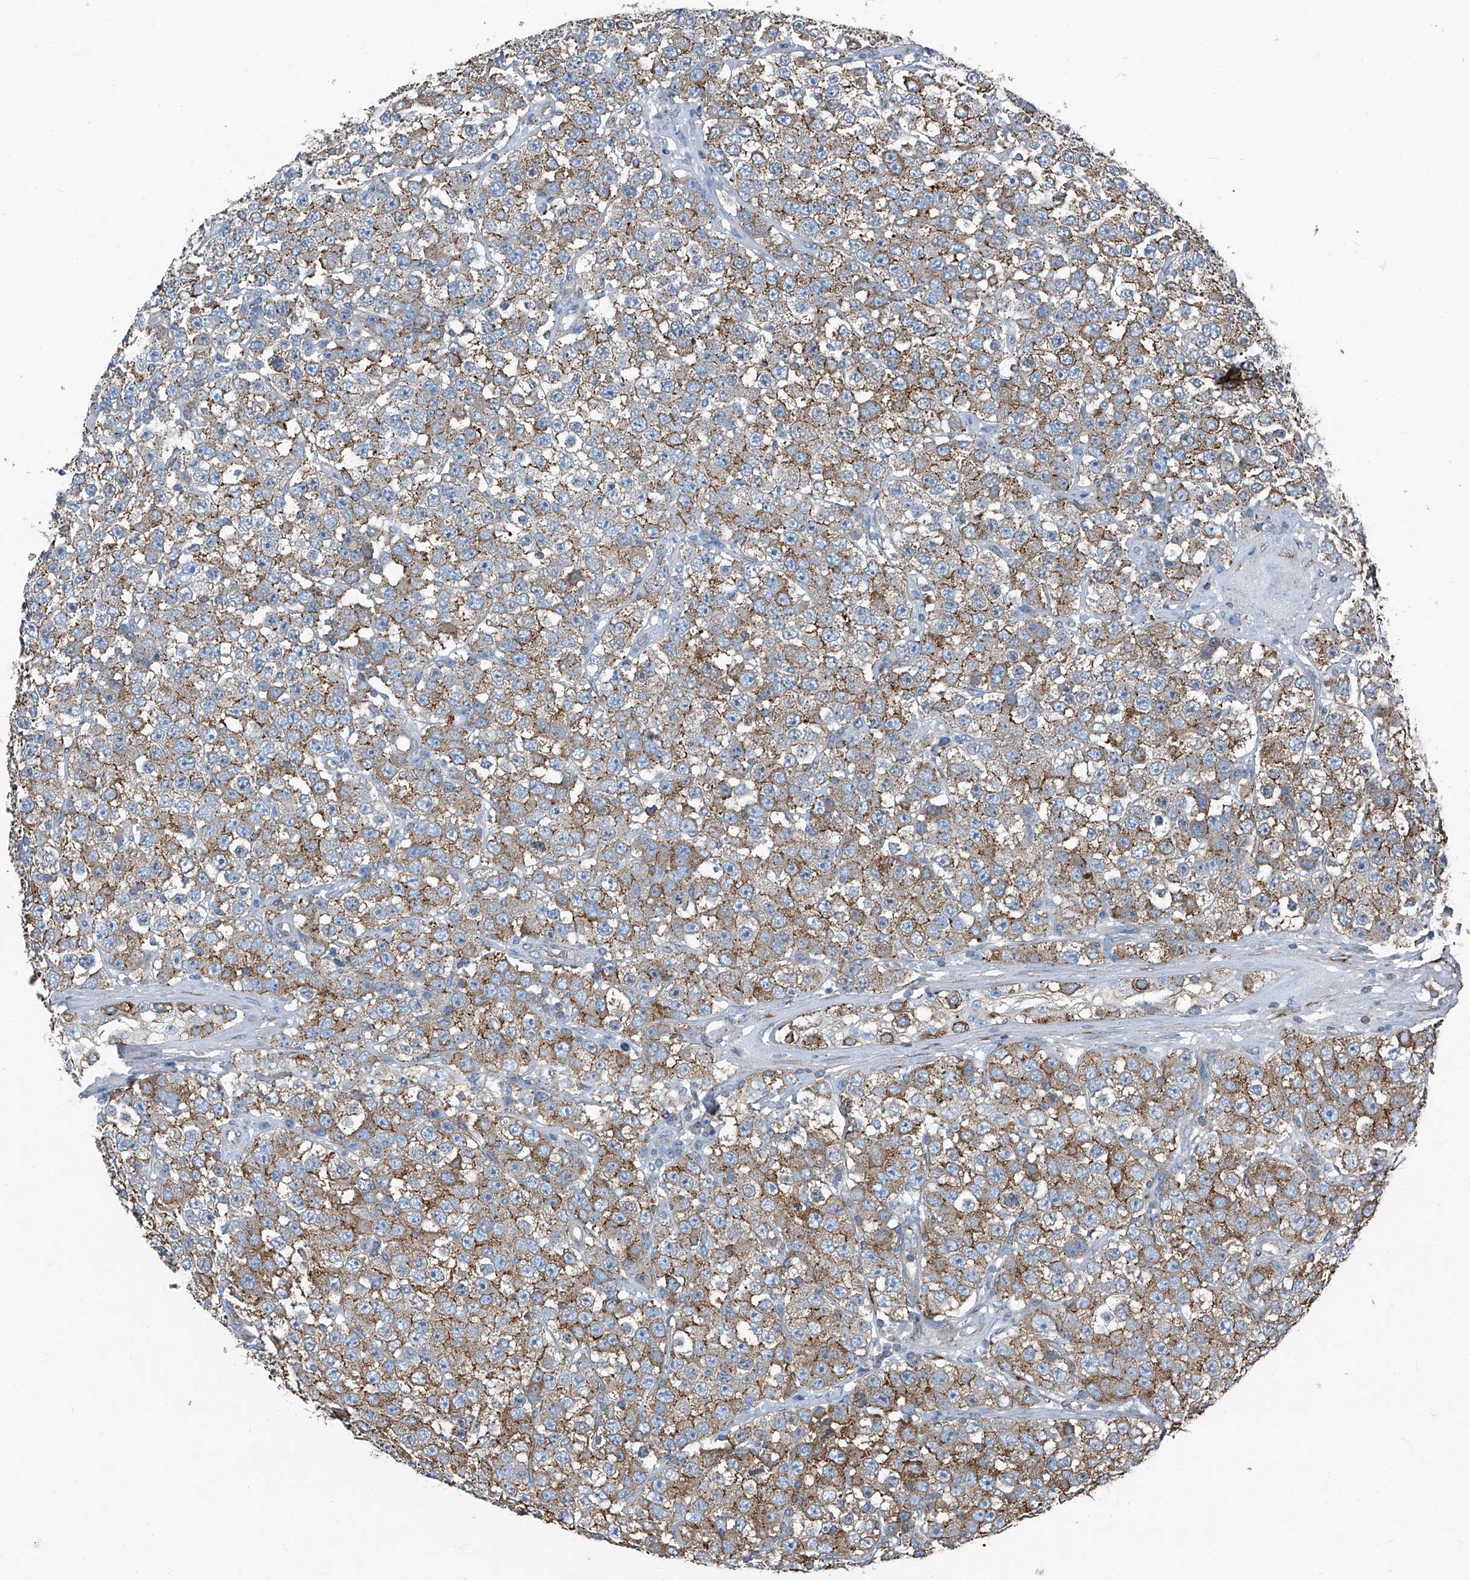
{"staining": {"intensity": "moderate", "quantity": "25%-75%", "location": "cytoplasmic/membranous"}, "tissue": "testis cancer", "cell_type": "Tumor cells", "image_type": "cancer", "snomed": [{"axis": "morphology", "description": "Seminoma, NOS"}, {"axis": "topography", "description": "Testis"}], "caption": "Human testis cancer (seminoma) stained with a protein marker reveals moderate staining in tumor cells.", "gene": "SEPTIN7", "patient": {"sex": "male", "age": 28}}